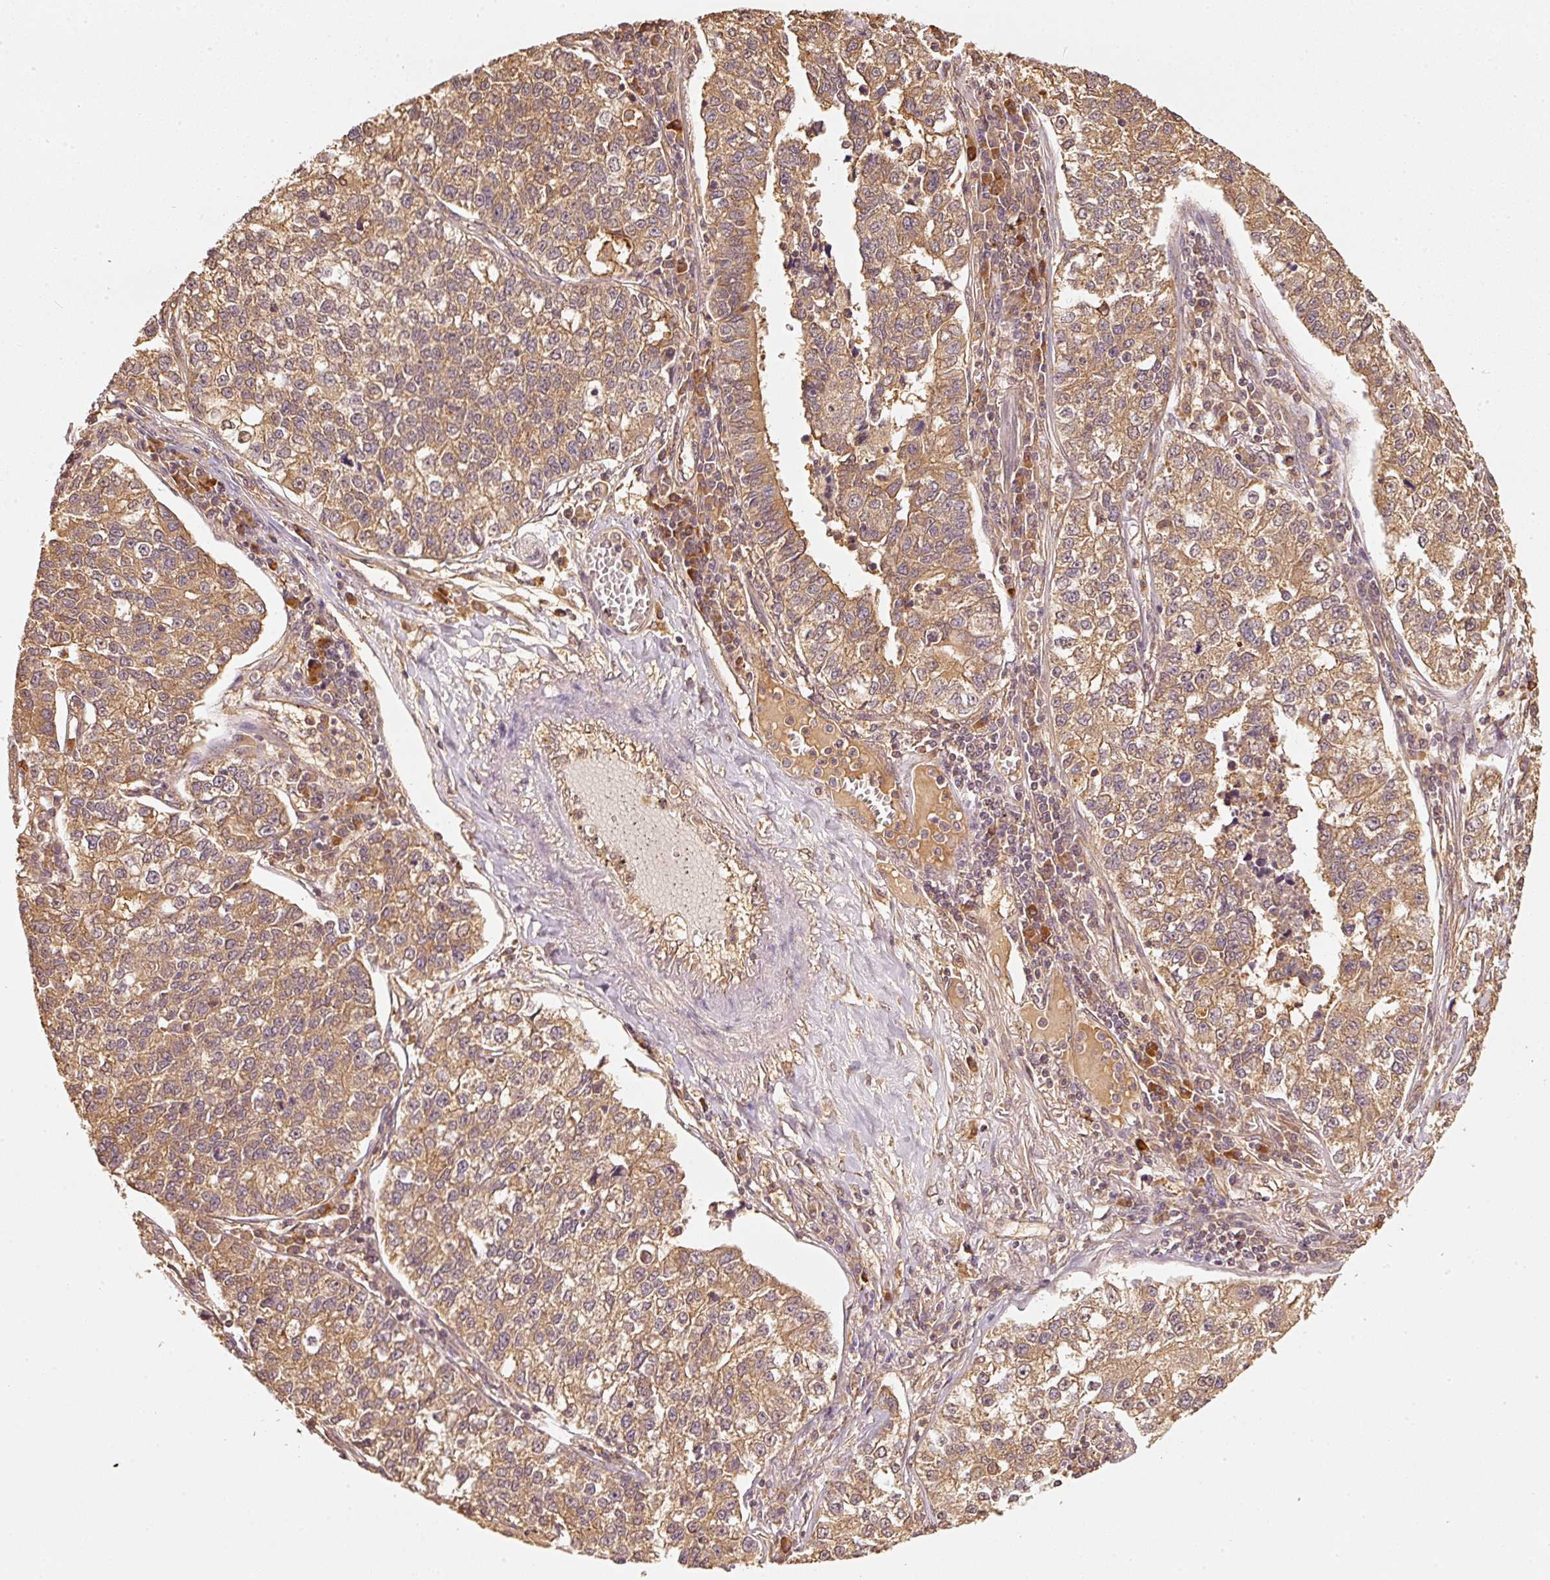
{"staining": {"intensity": "moderate", "quantity": ">75%", "location": "cytoplasmic/membranous"}, "tissue": "lung cancer", "cell_type": "Tumor cells", "image_type": "cancer", "snomed": [{"axis": "morphology", "description": "Adenocarcinoma, NOS"}, {"axis": "topography", "description": "Lung"}], "caption": "High-magnification brightfield microscopy of lung adenocarcinoma stained with DAB (brown) and counterstained with hematoxylin (blue). tumor cells exhibit moderate cytoplasmic/membranous staining is seen in about>75% of cells.", "gene": "STAU1", "patient": {"sex": "male", "age": 49}}